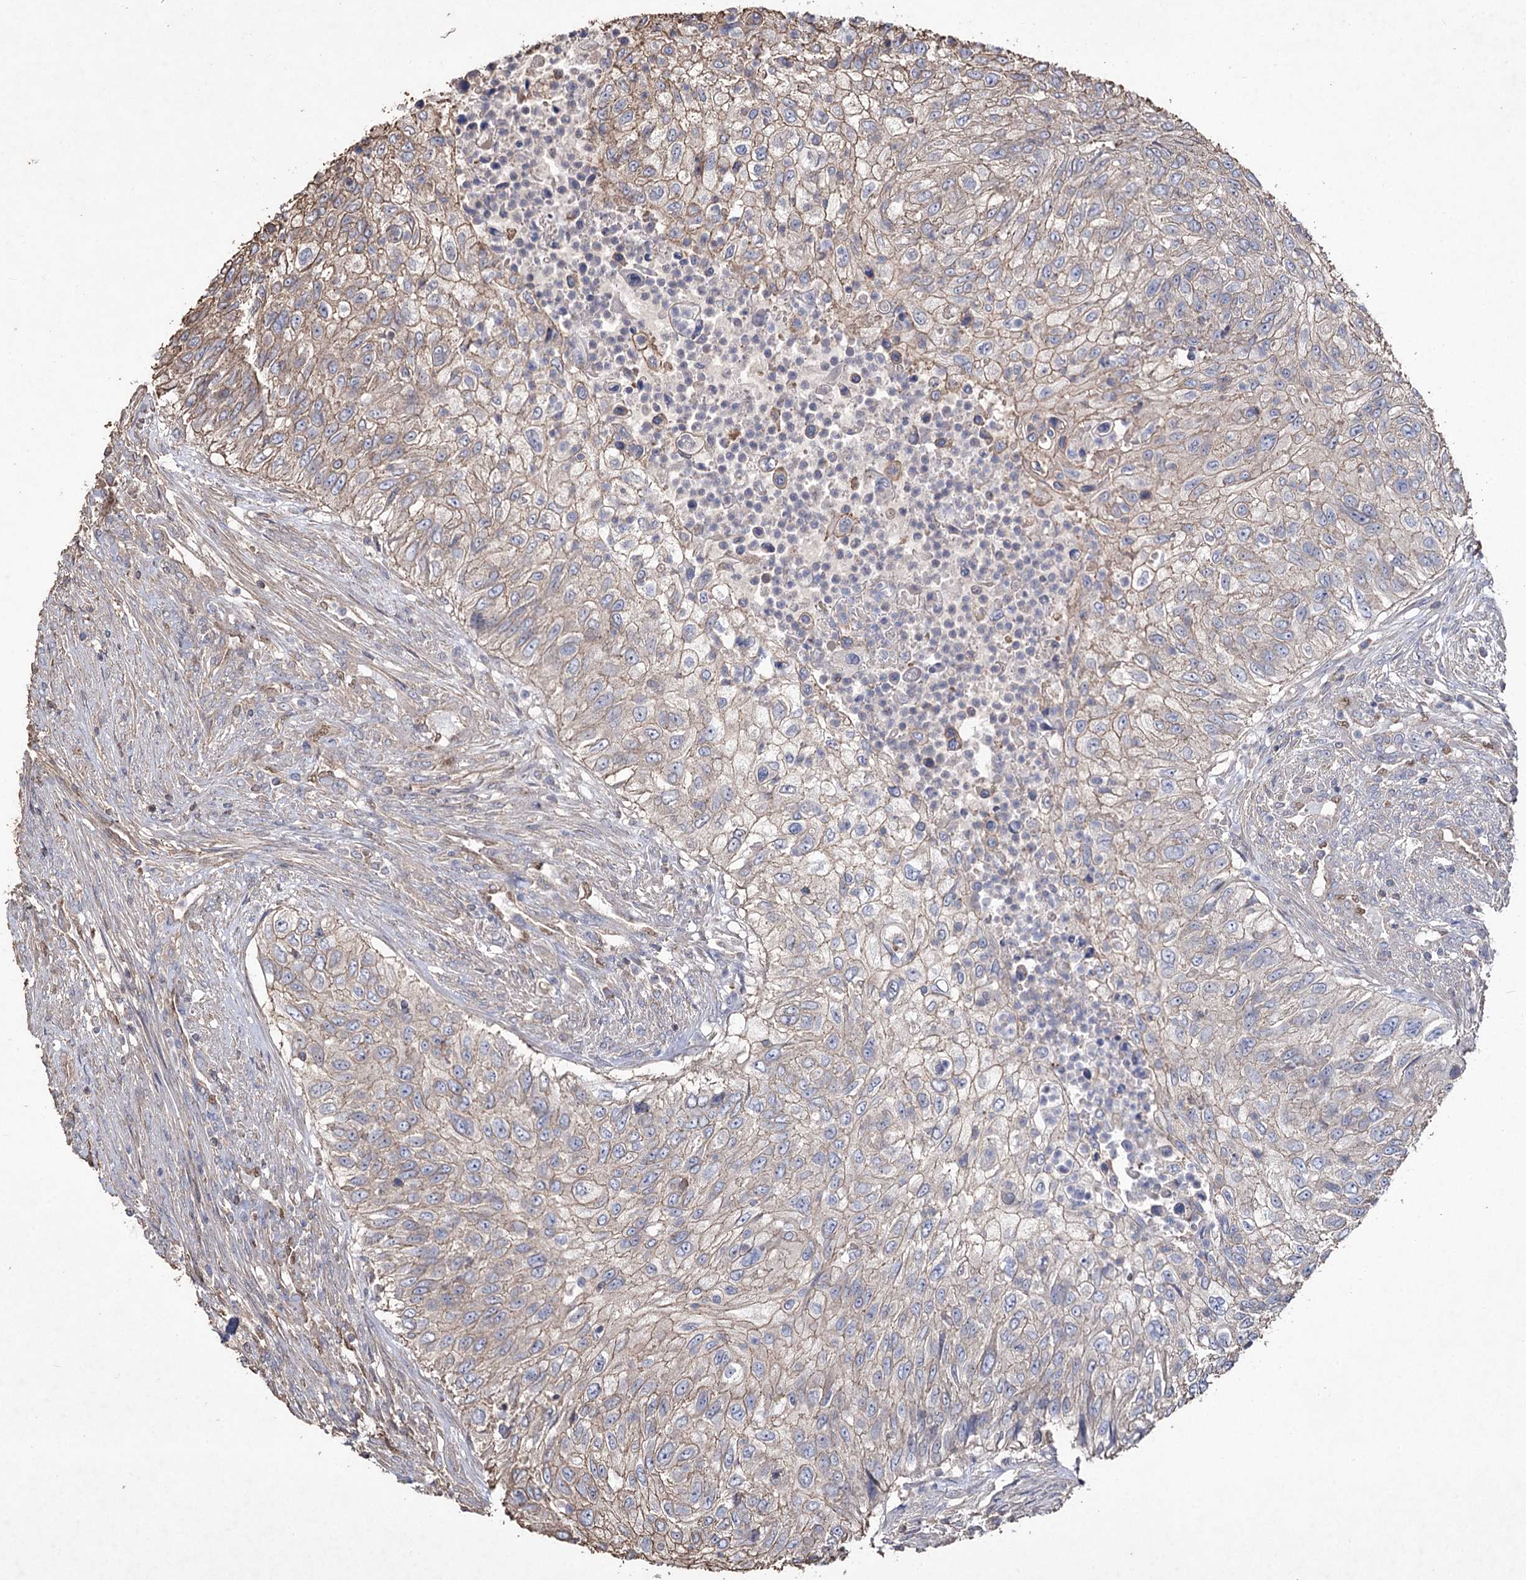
{"staining": {"intensity": "weak", "quantity": "25%-75%", "location": "cytoplasmic/membranous"}, "tissue": "urothelial cancer", "cell_type": "Tumor cells", "image_type": "cancer", "snomed": [{"axis": "morphology", "description": "Urothelial carcinoma, High grade"}, {"axis": "topography", "description": "Urinary bladder"}], "caption": "High-power microscopy captured an immunohistochemistry (IHC) micrograph of urothelial carcinoma (high-grade), revealing weak cytoplasmic/membranous staining in approximately 25%-75% of tumor cells. The protein of interest is shown in brown color, while the nuclei are stained blue.", "gene": "FAM13B", "patient": {"sex": "female", "age": 60}}